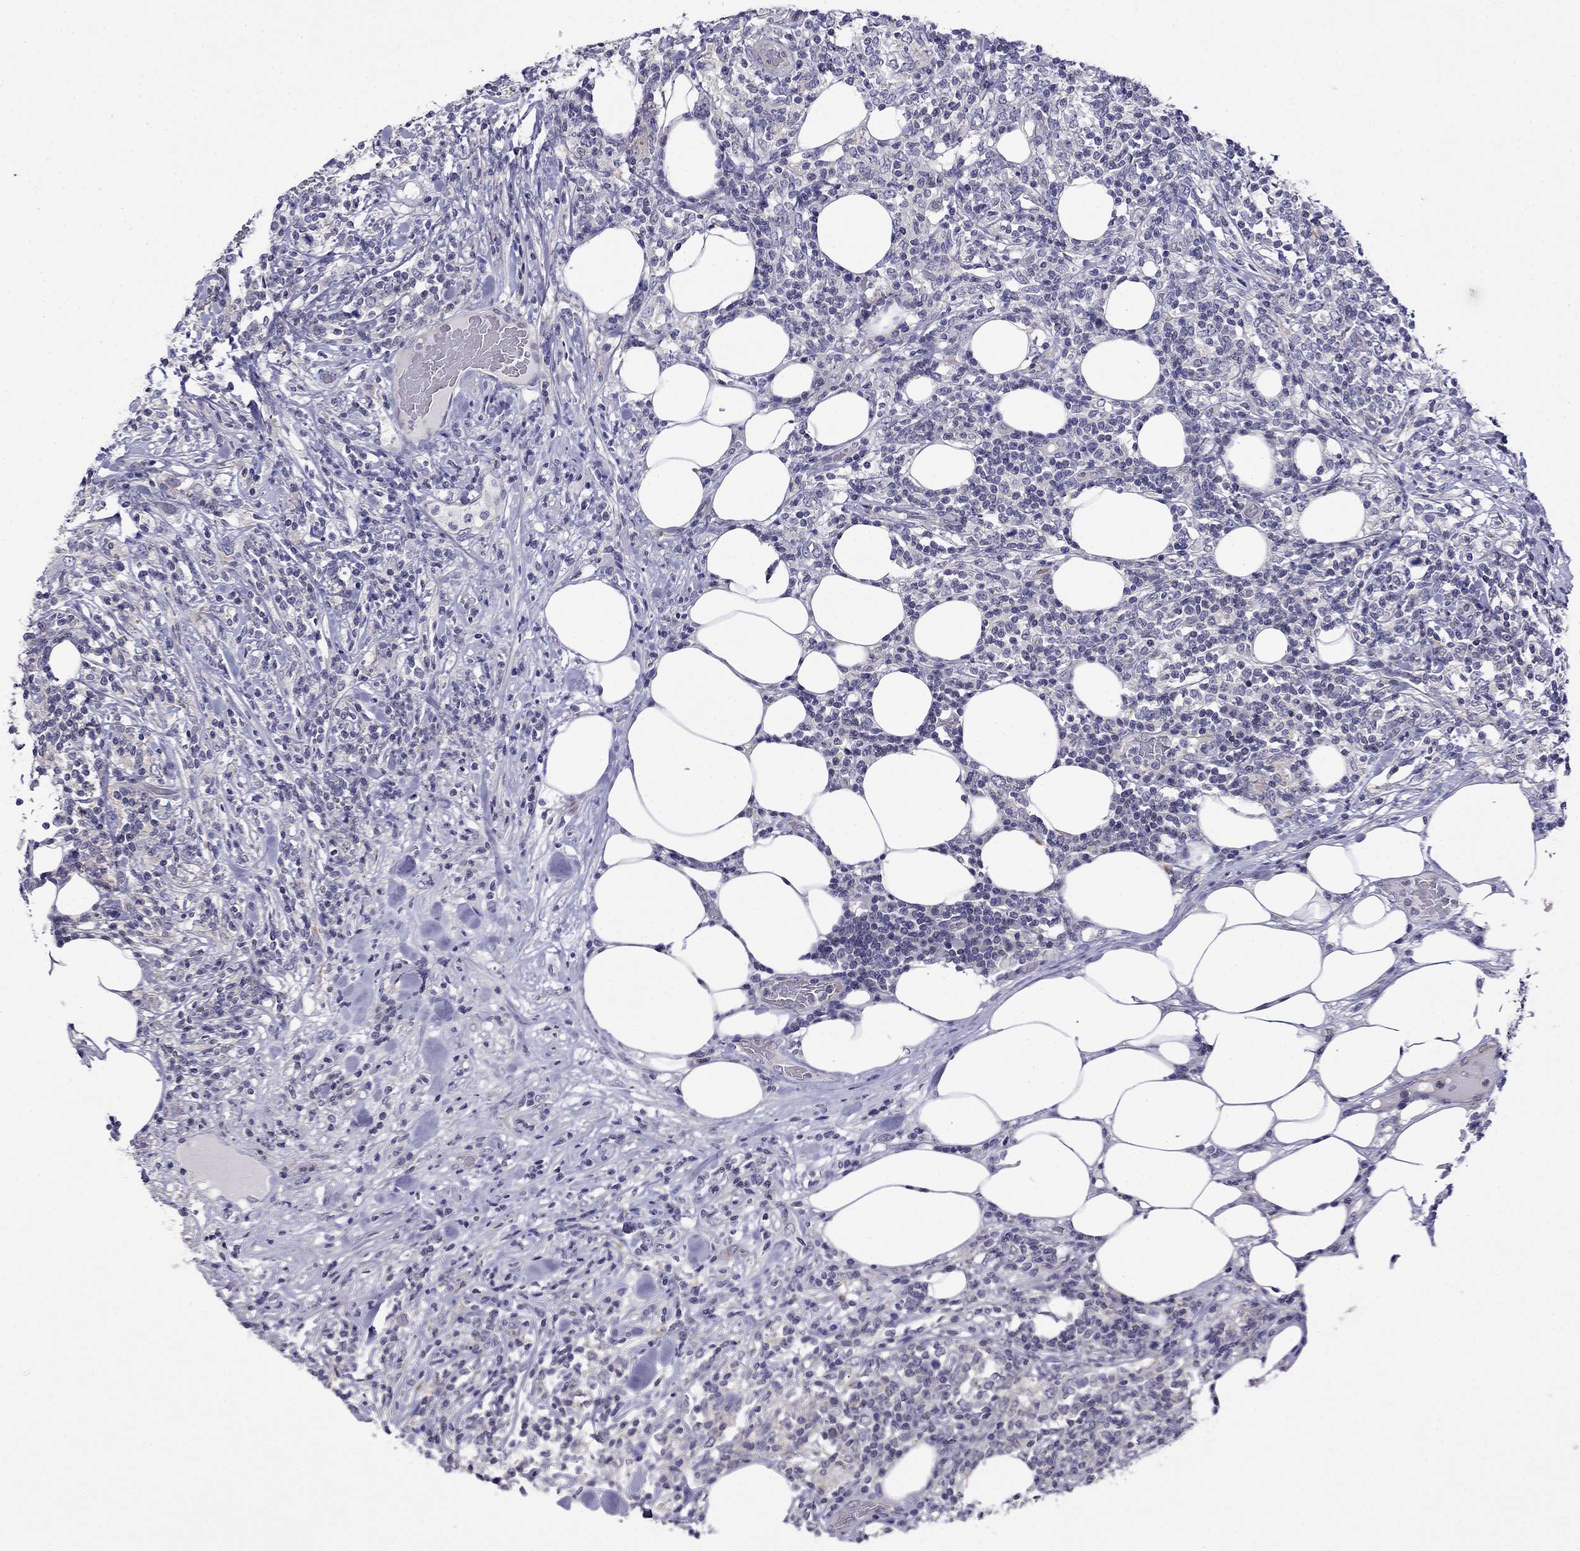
{"staining": {"intensity": "negative", "quantity": "none", "location": "none"}, "tissue": "lymphoma", "cell_type": "Tumor cells", "image_type": "cancer", "snomed": [{"axis": "morphology", "description": "Malignant lymphoma, non-Hodgkin's type, High grade"}, {"axis": "topography", "description": "Lymph node"}], "caption": "Immunohistochemistry histopathology image of neoplastic tissue: lymphoma stained with DAB displays no significant protein staining in tumor cells.", "gene": "PRR18", "patient": {"sex": "female", "age": 84}}